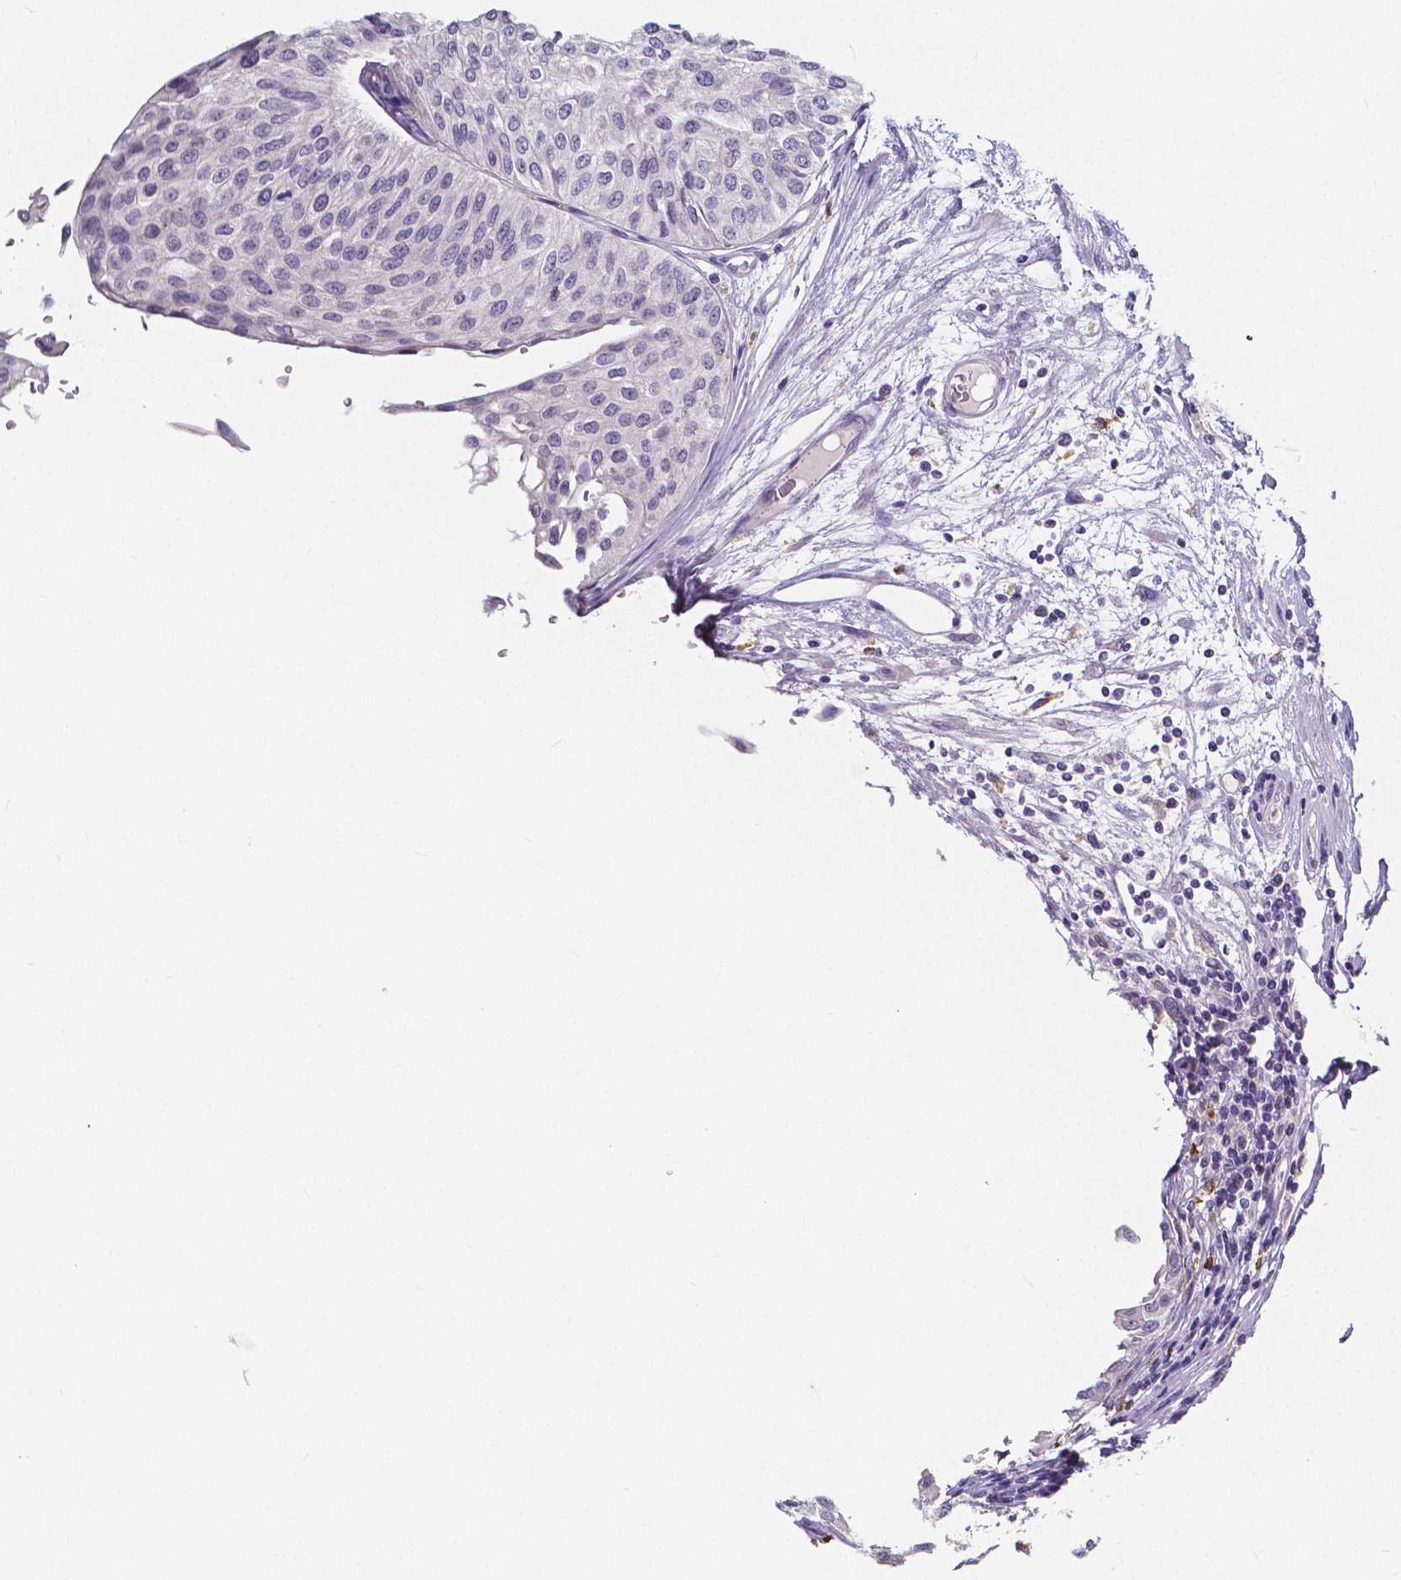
{"staining": {"intensity": "negative", "quantity": "none", "location": "none"}, "tissue": "urothelial cancer", "cell_type": "Tumor cells", "image_type": "cancer", "snomed": [{"axis": "morphology", "description": "Urothelial carcinoma, NOS"}, {"axis": "topography", "description": "Urinary bladder"}], "caption": "IHC of human urothelial cancer shows no expression in tumor cells.", "gene": "ACP5", "patient": {"sex": "male", "age": 67}}